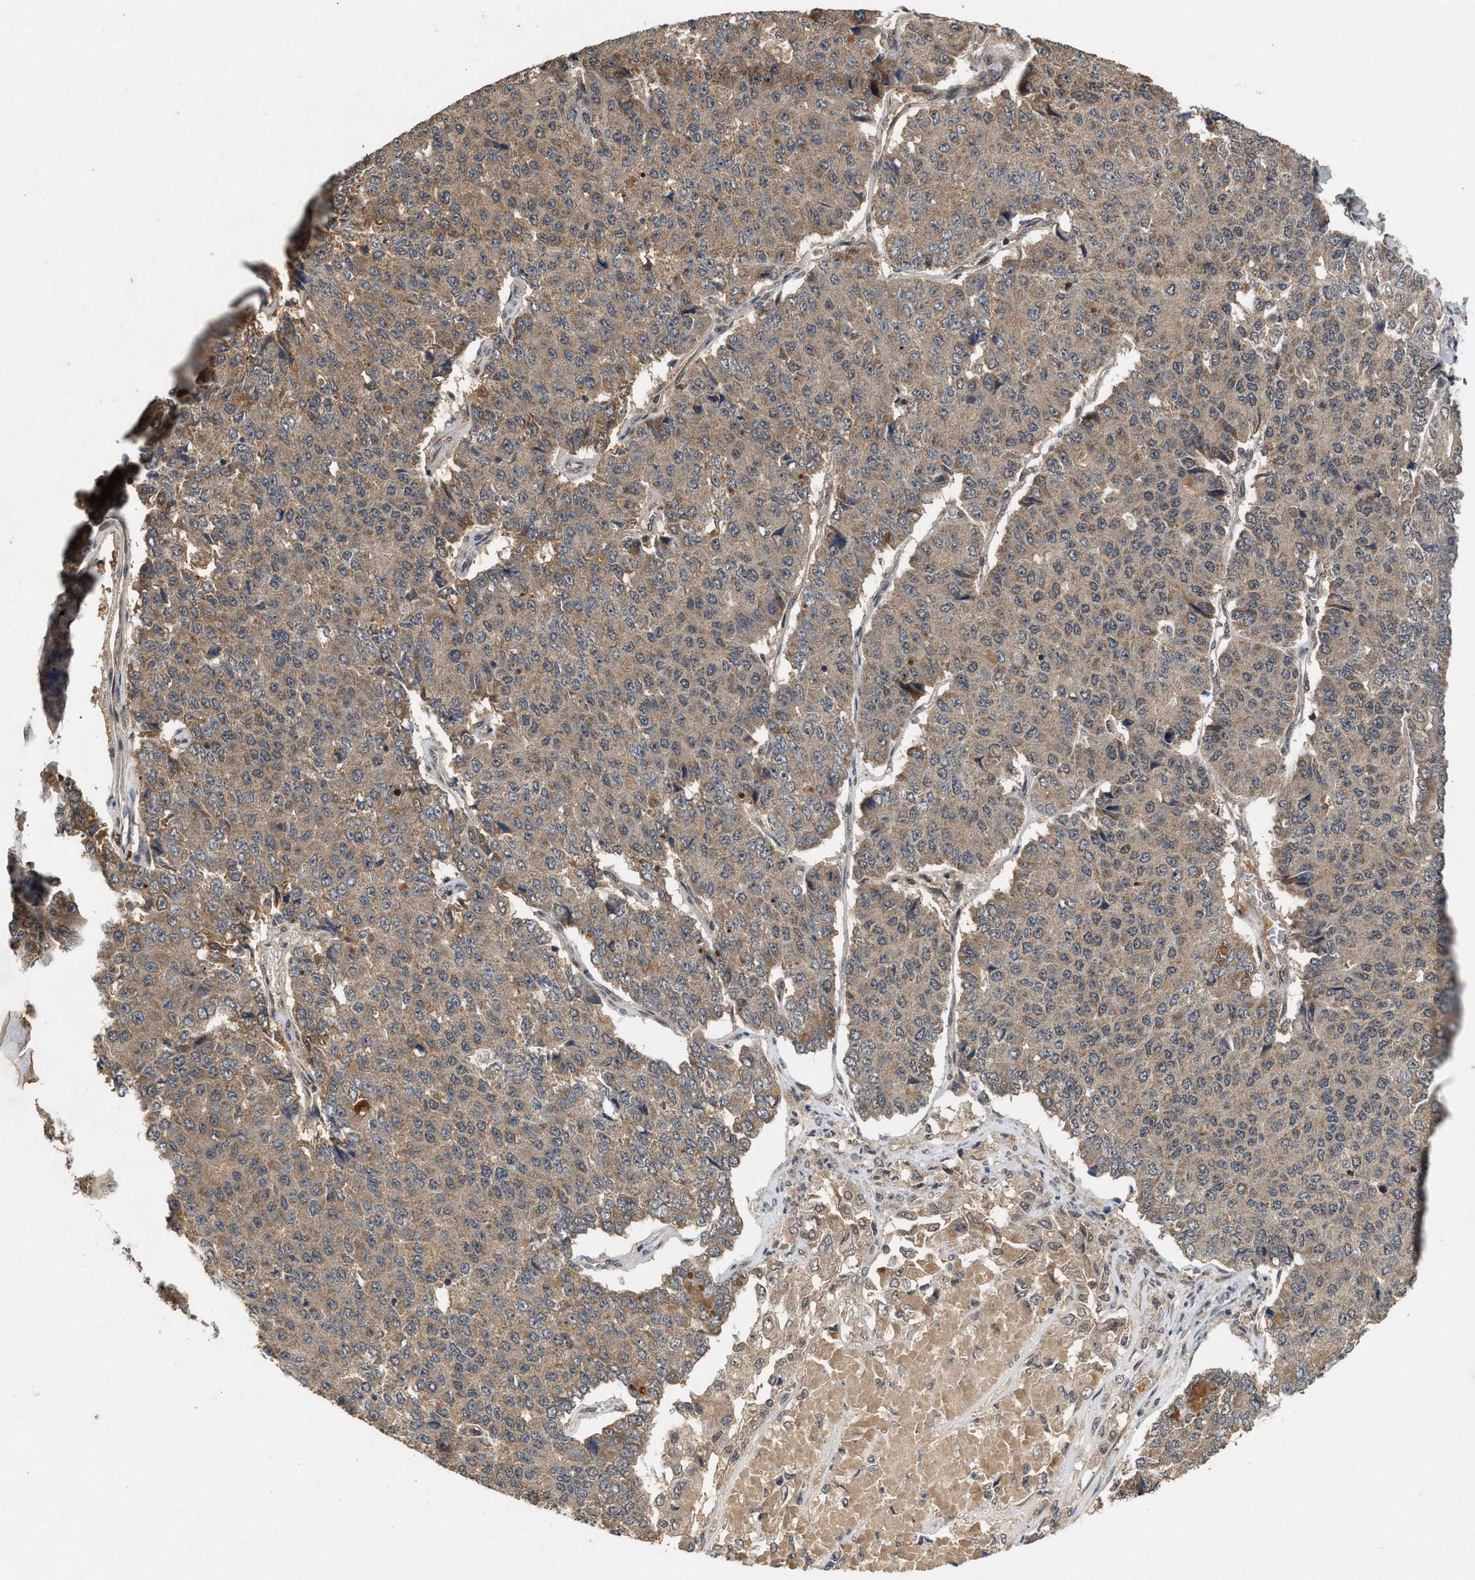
{"staining": {"intensity": "moderate", "quantity": ">75%", "location": "cytoplasmic/membranous"}, "tissue": "pancreatic cancer", "cell_type": "Tumor cells", "image_type": "cancer", "snomed": [{"axis": "morphology", "description": "Adenocarcinoma, NOS"}, {"axis": "topography", "description": "Pancreas"}], "caption": "Tumor cells demonstrate moderate cytoplasmic/membranous expression in about >75% of cells in pancreatic cancer. (IHC, brightfield microscopy, high magnification).", "gene": "RUSC2", "patient": {"sex": "male", "age": 50}}